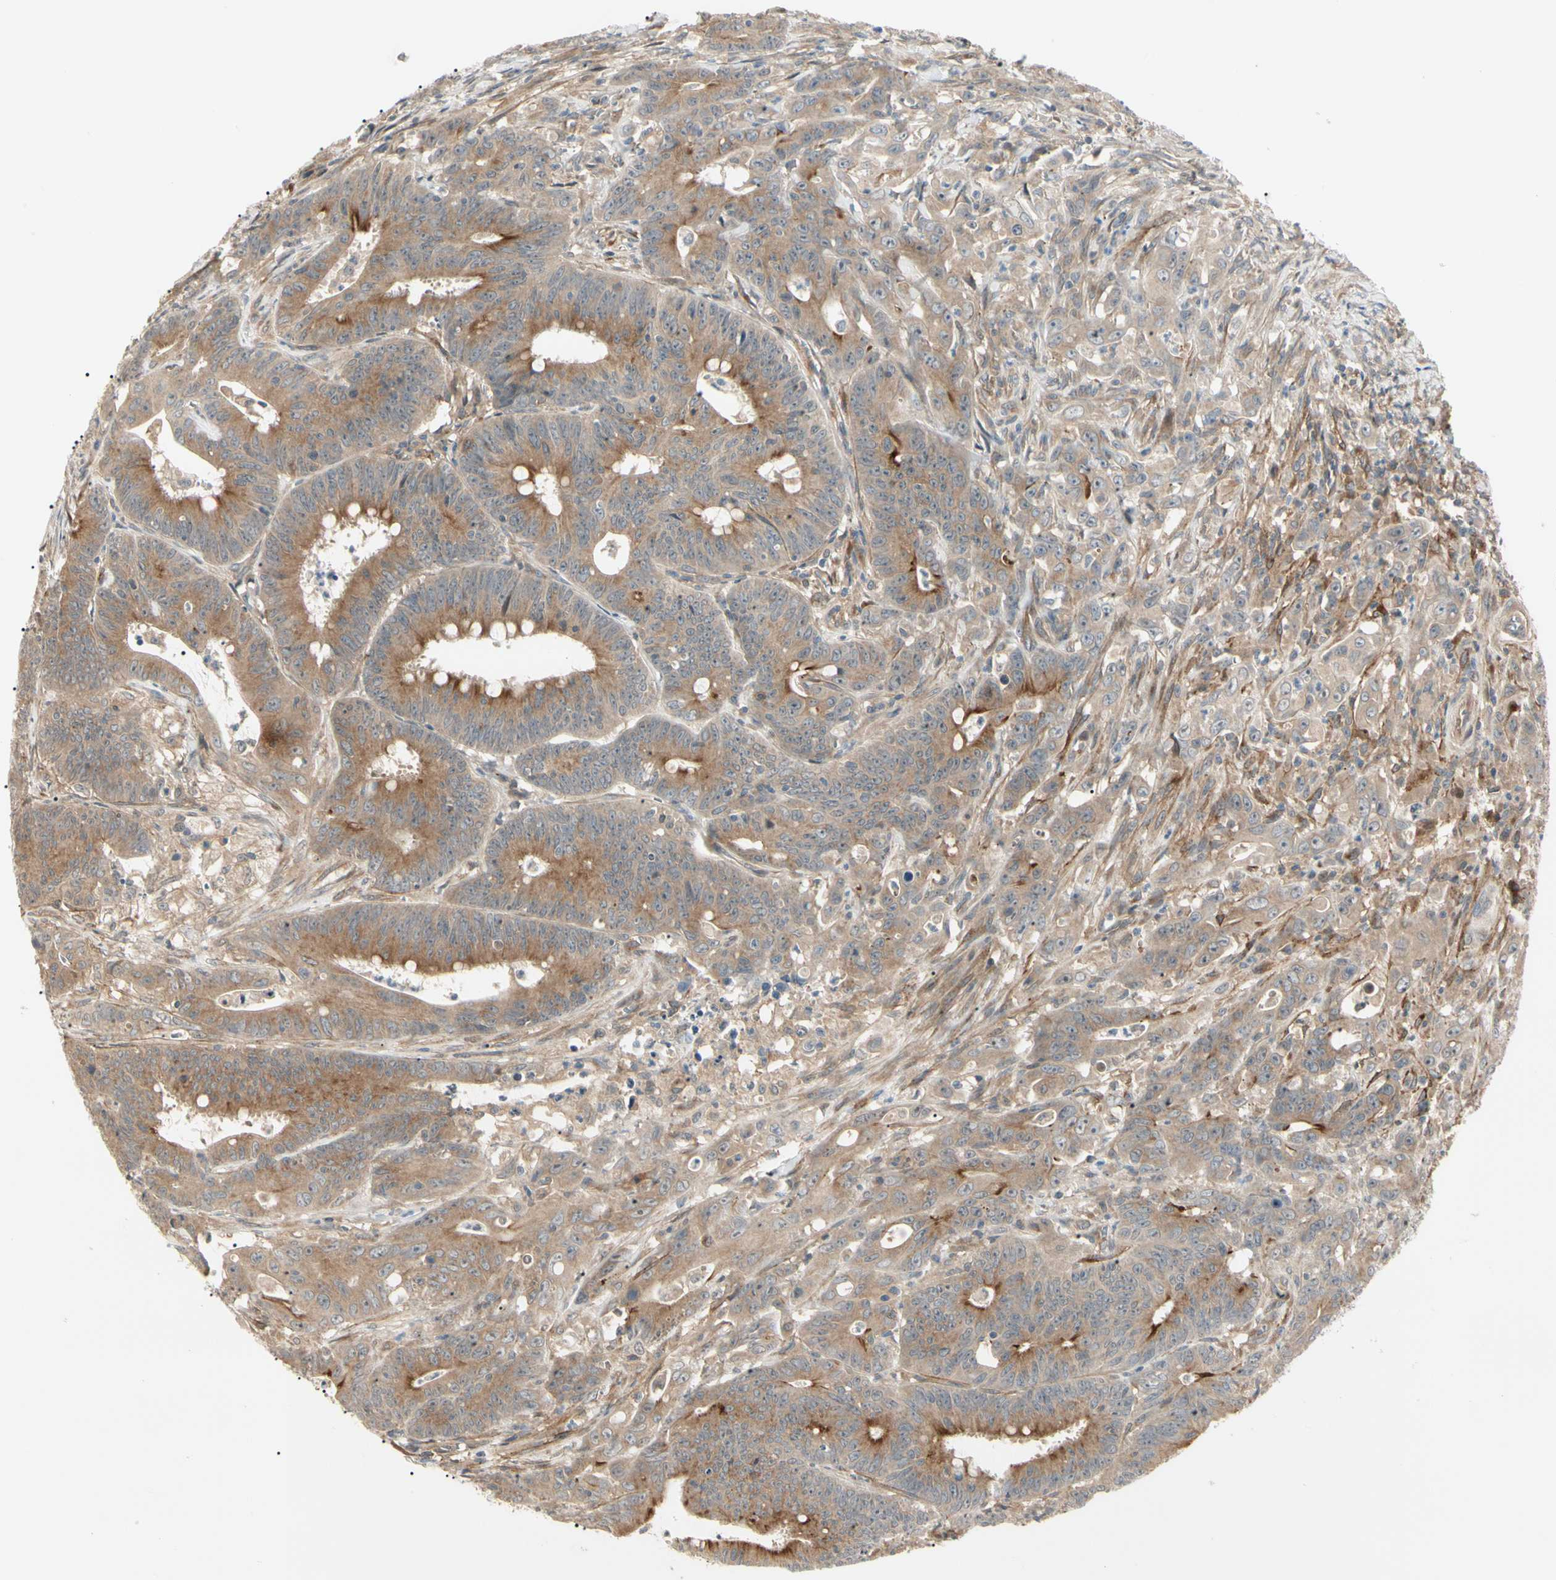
{"staining": {"intensity": "moderate", "quantity": ">75%", "location": "cytoplasmic/membranous"}, "tissue": "colorectal cancer", "cell_type": "Tumor cells", "image_type": "cancer", "snomed": [{"axis": "morphology", "description": "Adenocarcinoma, NOS"}, {"axis": "topography", "description": "Colon"}], "caption": "Immunohistochemistry (IHC) staining of adenocarcinoma (colorectal), which shows medium levels of moderate cytoplasmic/membranous expression in approximately >75% of tumor cells indicating moderate cytoplasmic/membranous protein expression. The staining was performed using DAB (brown) for protein detection and nuclei were counterstained in hematoxylin (blue).", "gene": "F2R", "patient": {"sex": "male", "age": 45}}